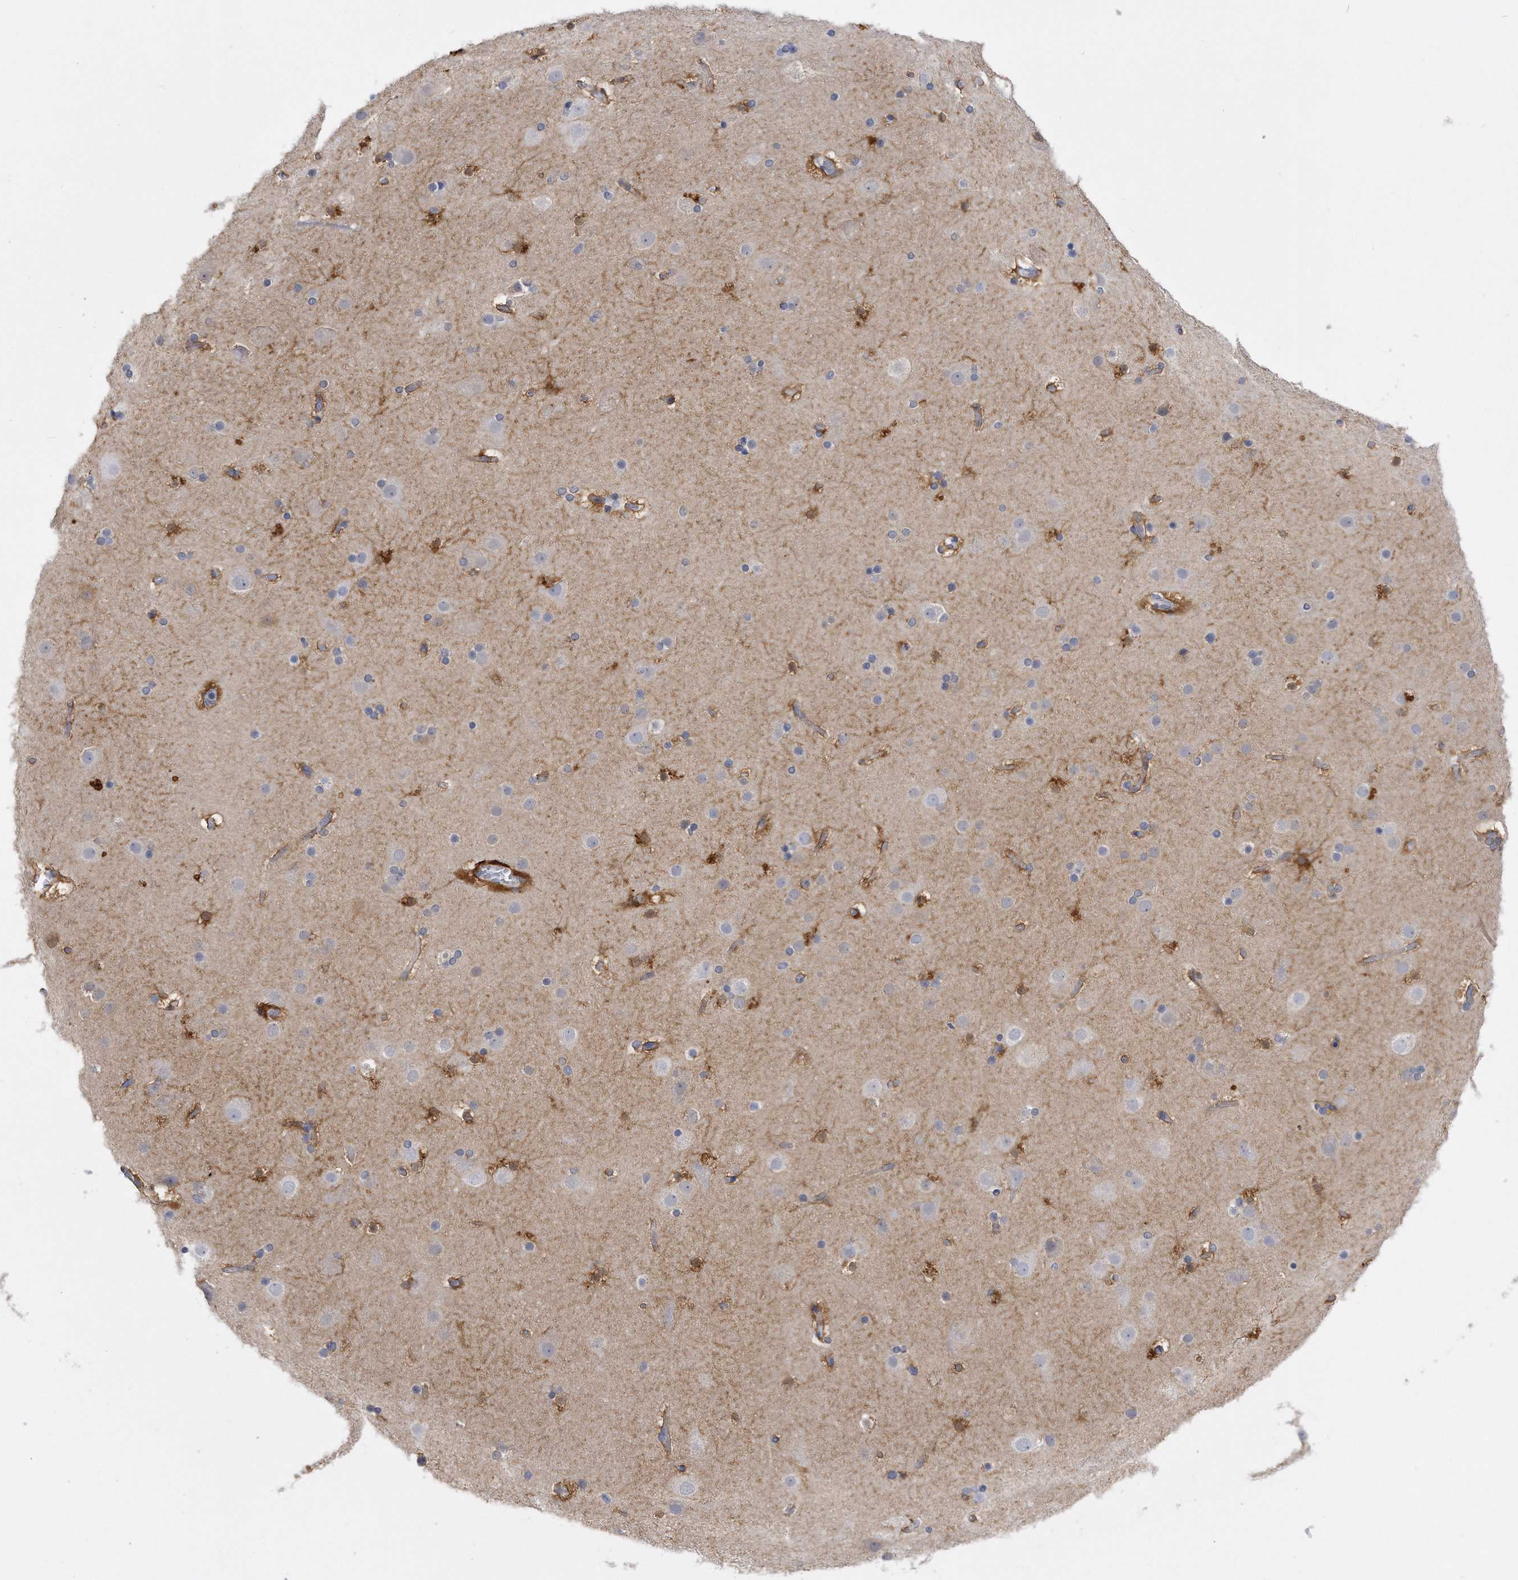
{"staining": {"intensity": "negative", "quantity": "none", "location": "none"}, "tissue": "cerebral cortex", "cell_type": "Endothelial cells", "image_type": "normal", "snomed": [{"axis": "morphology", "description": "Normal tissue, NOS"}, {"axis": "topography", "description": "Cerebral cortex"}], "caption": "There is no significant staining in endothelial cells of cerebral cortex. (Stains: DAB IHC with hematoxylin counter stain, Microscopy: brightfield microscopy at high magnification).", "gene": "PYGB", "patient": {"sex": "male", "age": 57}}